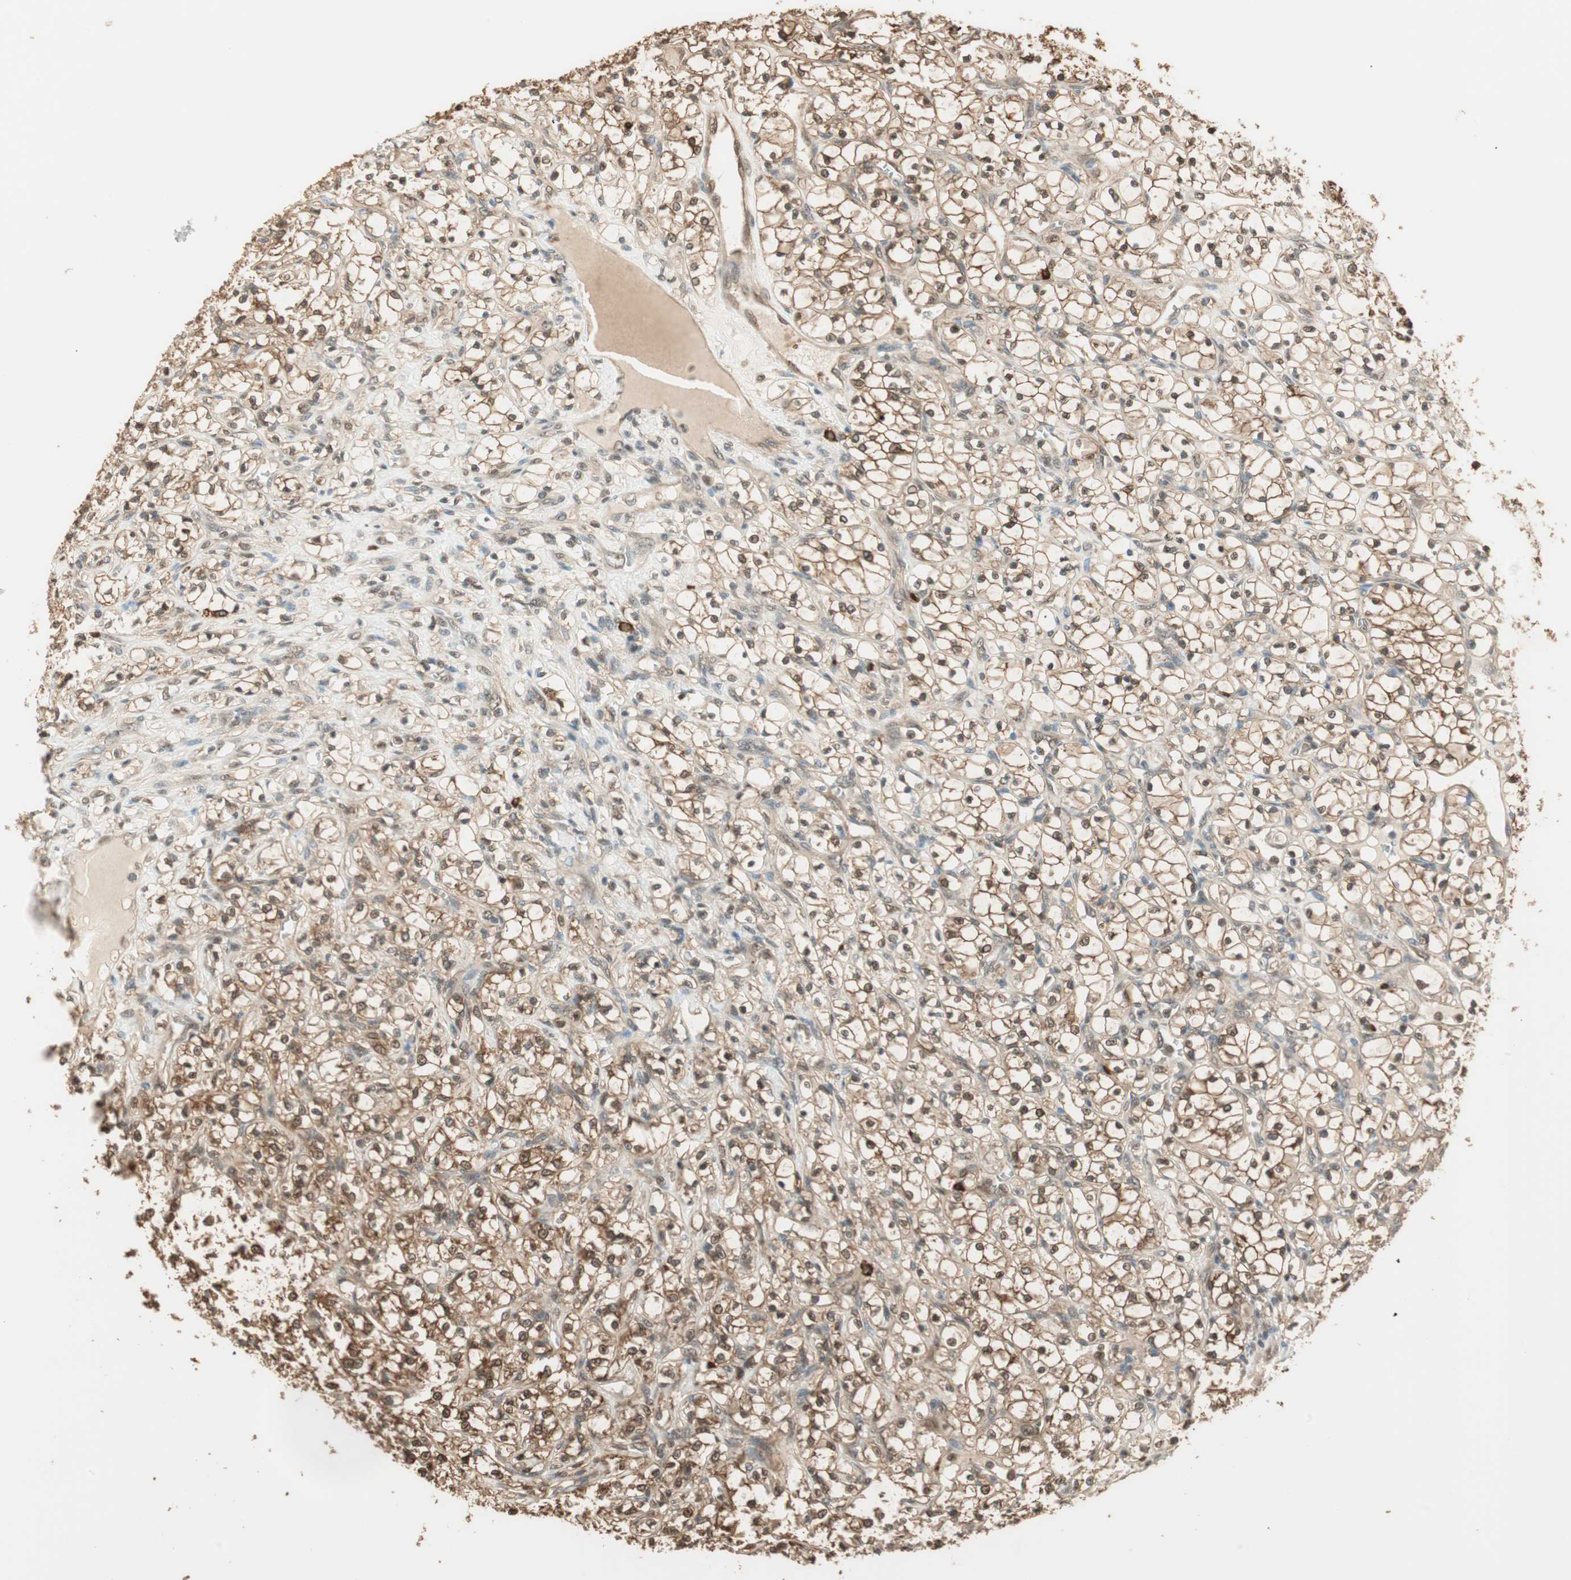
{"staining": {"intensity": "strong", "quantity": ">75%", "location": "cytoplasmic/membranous,nuclear"}, "tissue": "renal cancer", "cell_type": "Tumor cells", "image_type": "cancer", "snomed": [{"axis": "morphology", "description": "Adenocarcinoma, NOS"}, {"axis": "topography", "description": "Kidney"}], "caption": "A histopathology image showing strong cytoplasmic/membranous and nuclear staining in approximately >75% of tumor cells in renal adenocarcinoma, as visualized by brown immunohistochemical staining.", "gene": "ZNF443", "patient": {"sex": "female", "age": 69}}